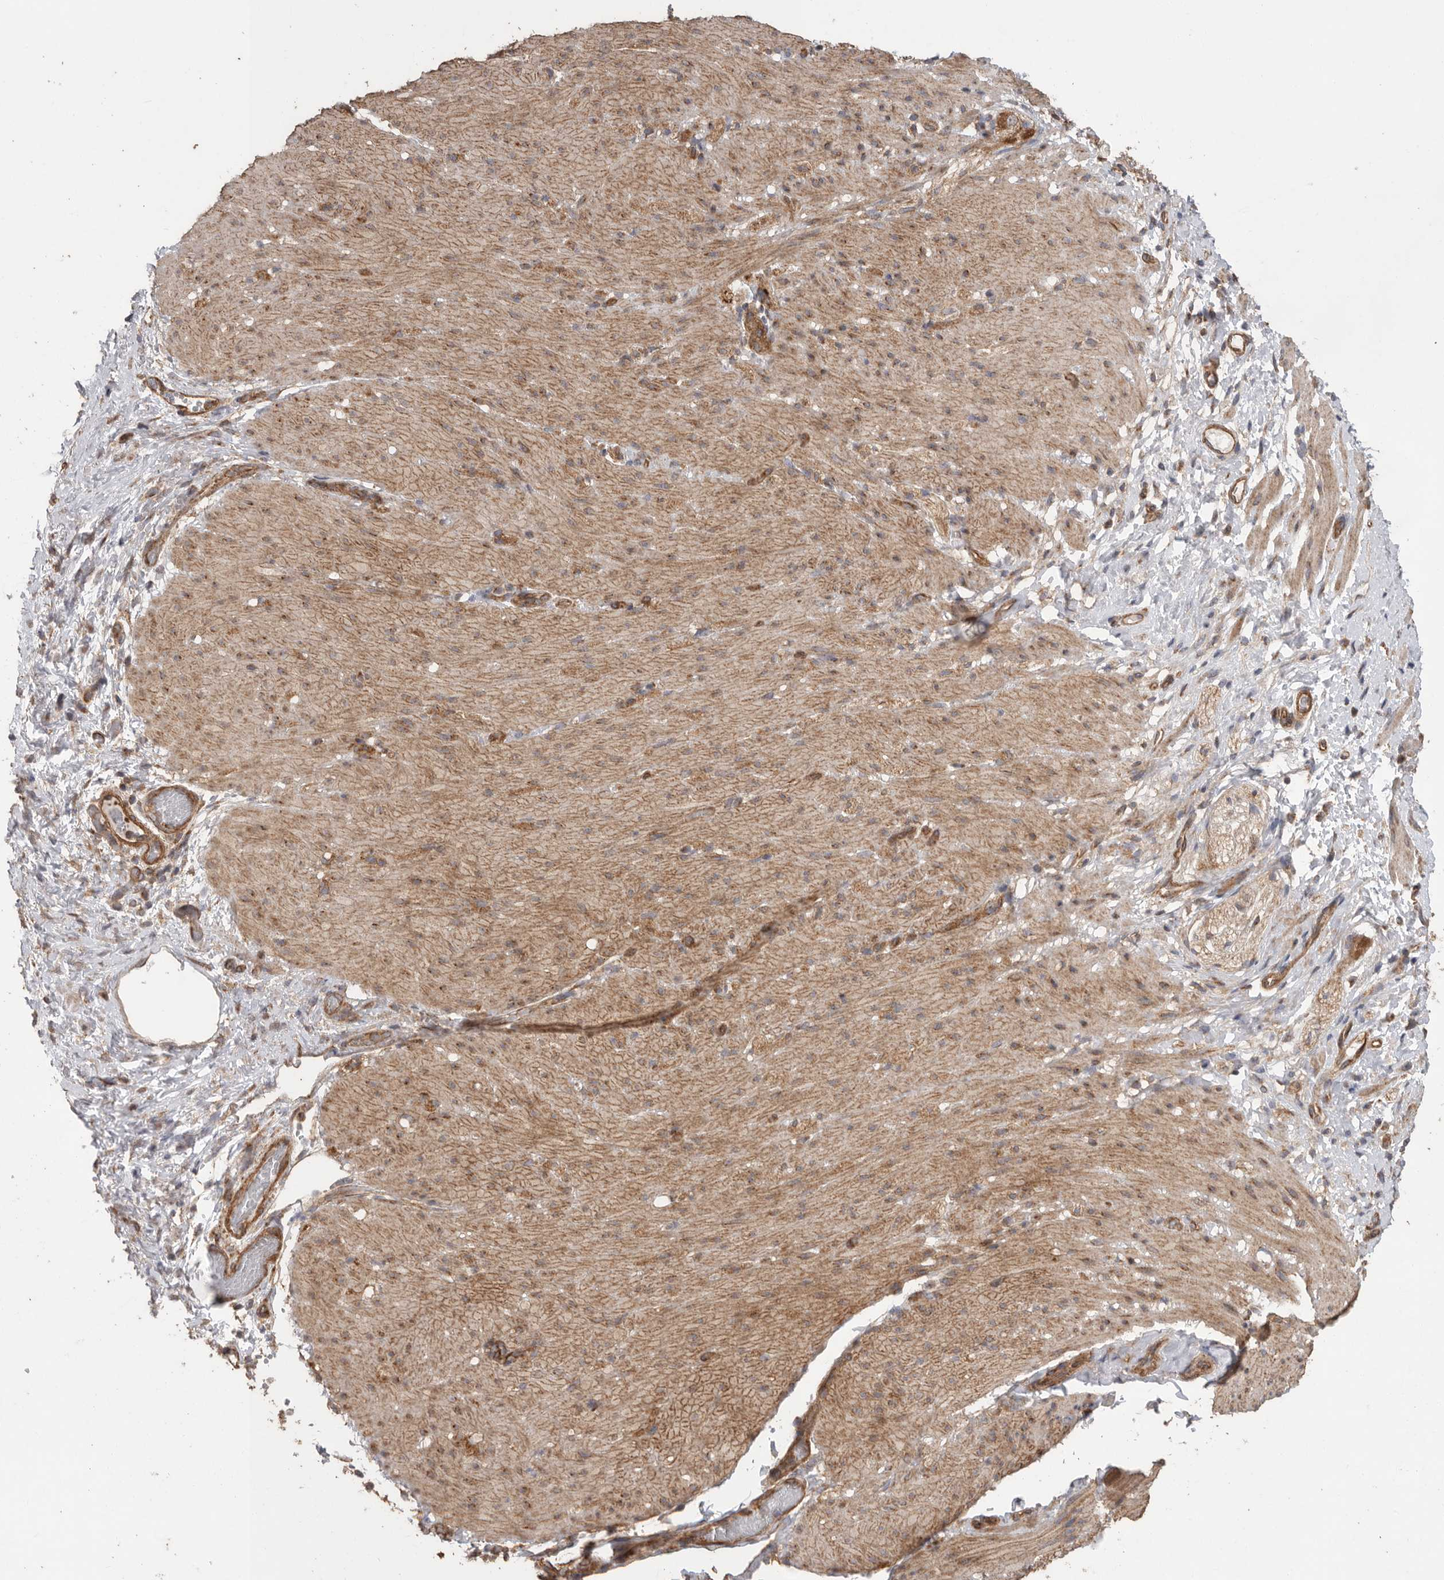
{"staining": {"intensity": "moderate", "quantity": ">75%", "location": "cytoplasmic/membranous"}, "tissue": "smooth muscle", "cell_type": "Smooth muscle cells", "image_type": "normal", "snomed": [{"axis": "morphology", "description": "Normal tissue, NOS"}, {"axis": "topography", "description": "Smooth muscle"}, {"axis": "topography", "description": "Small intestine"}], "caption": "The histopathology image demonstrates immunohistochemical staining of unremarkable smooth muscle. There is moderate cytoplasmic/membranous expression is seen in about >75% of smooth muscle cells. (DAB IHC with brightfield microscopy, high magnification).", "gene": "PODXL2", "patient": {"sex": "female", "age": 84}}